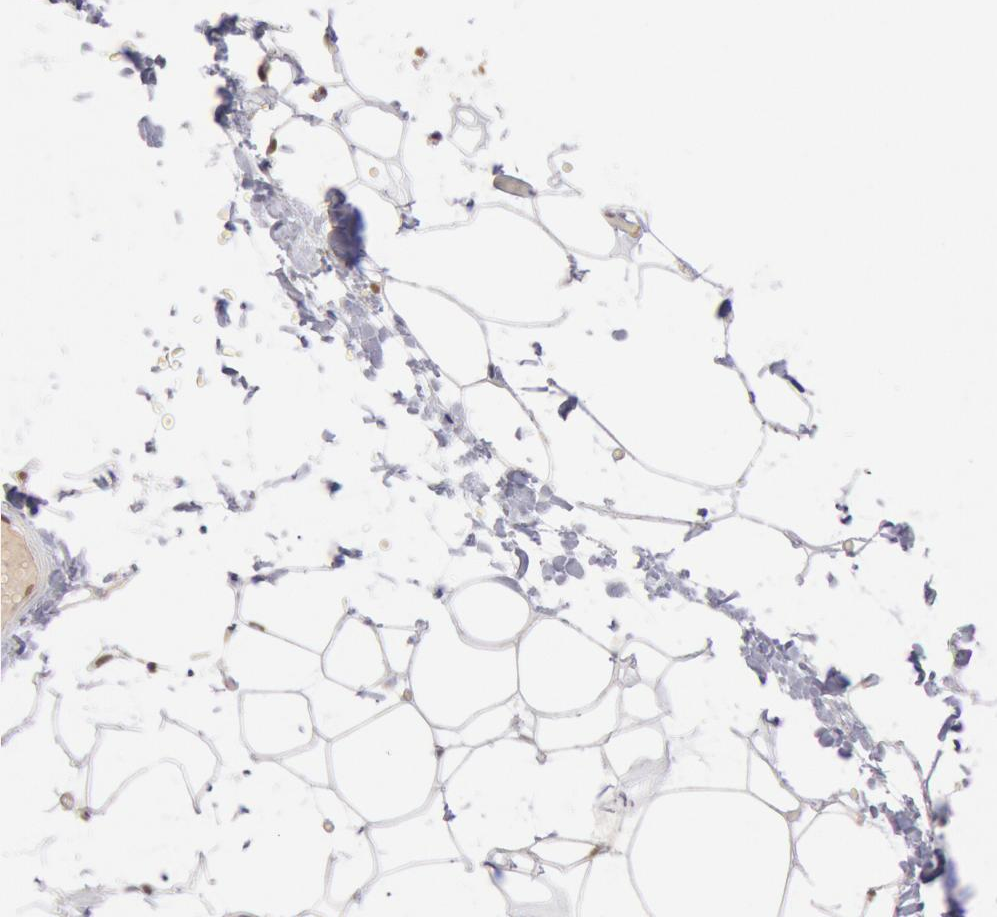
{"staining": {"intensity": "moderate", "quantity": ">75%", "location": "nuclear"}, "tissue": "adipose tissue", "cell_type": "Adipocytes", "image_type": "normal", "snomed": [{"axis": "morphology", "description": "Normal tissue, NOS"}, {"axis": "morphology", "description": "Fibrosis, NOS"}, {"axis": "topography", "description": "Breast"}], "caption": "Brown immunohistochemical staining in normal adipose tissue reveals moderate nuclear expression in approximately >75% of adipocytes. (DAB = brown stain, brightfield microscopy at high magnification).", "gene": "CDKN2B", "patient": {"sex": "female", "age": 24}}